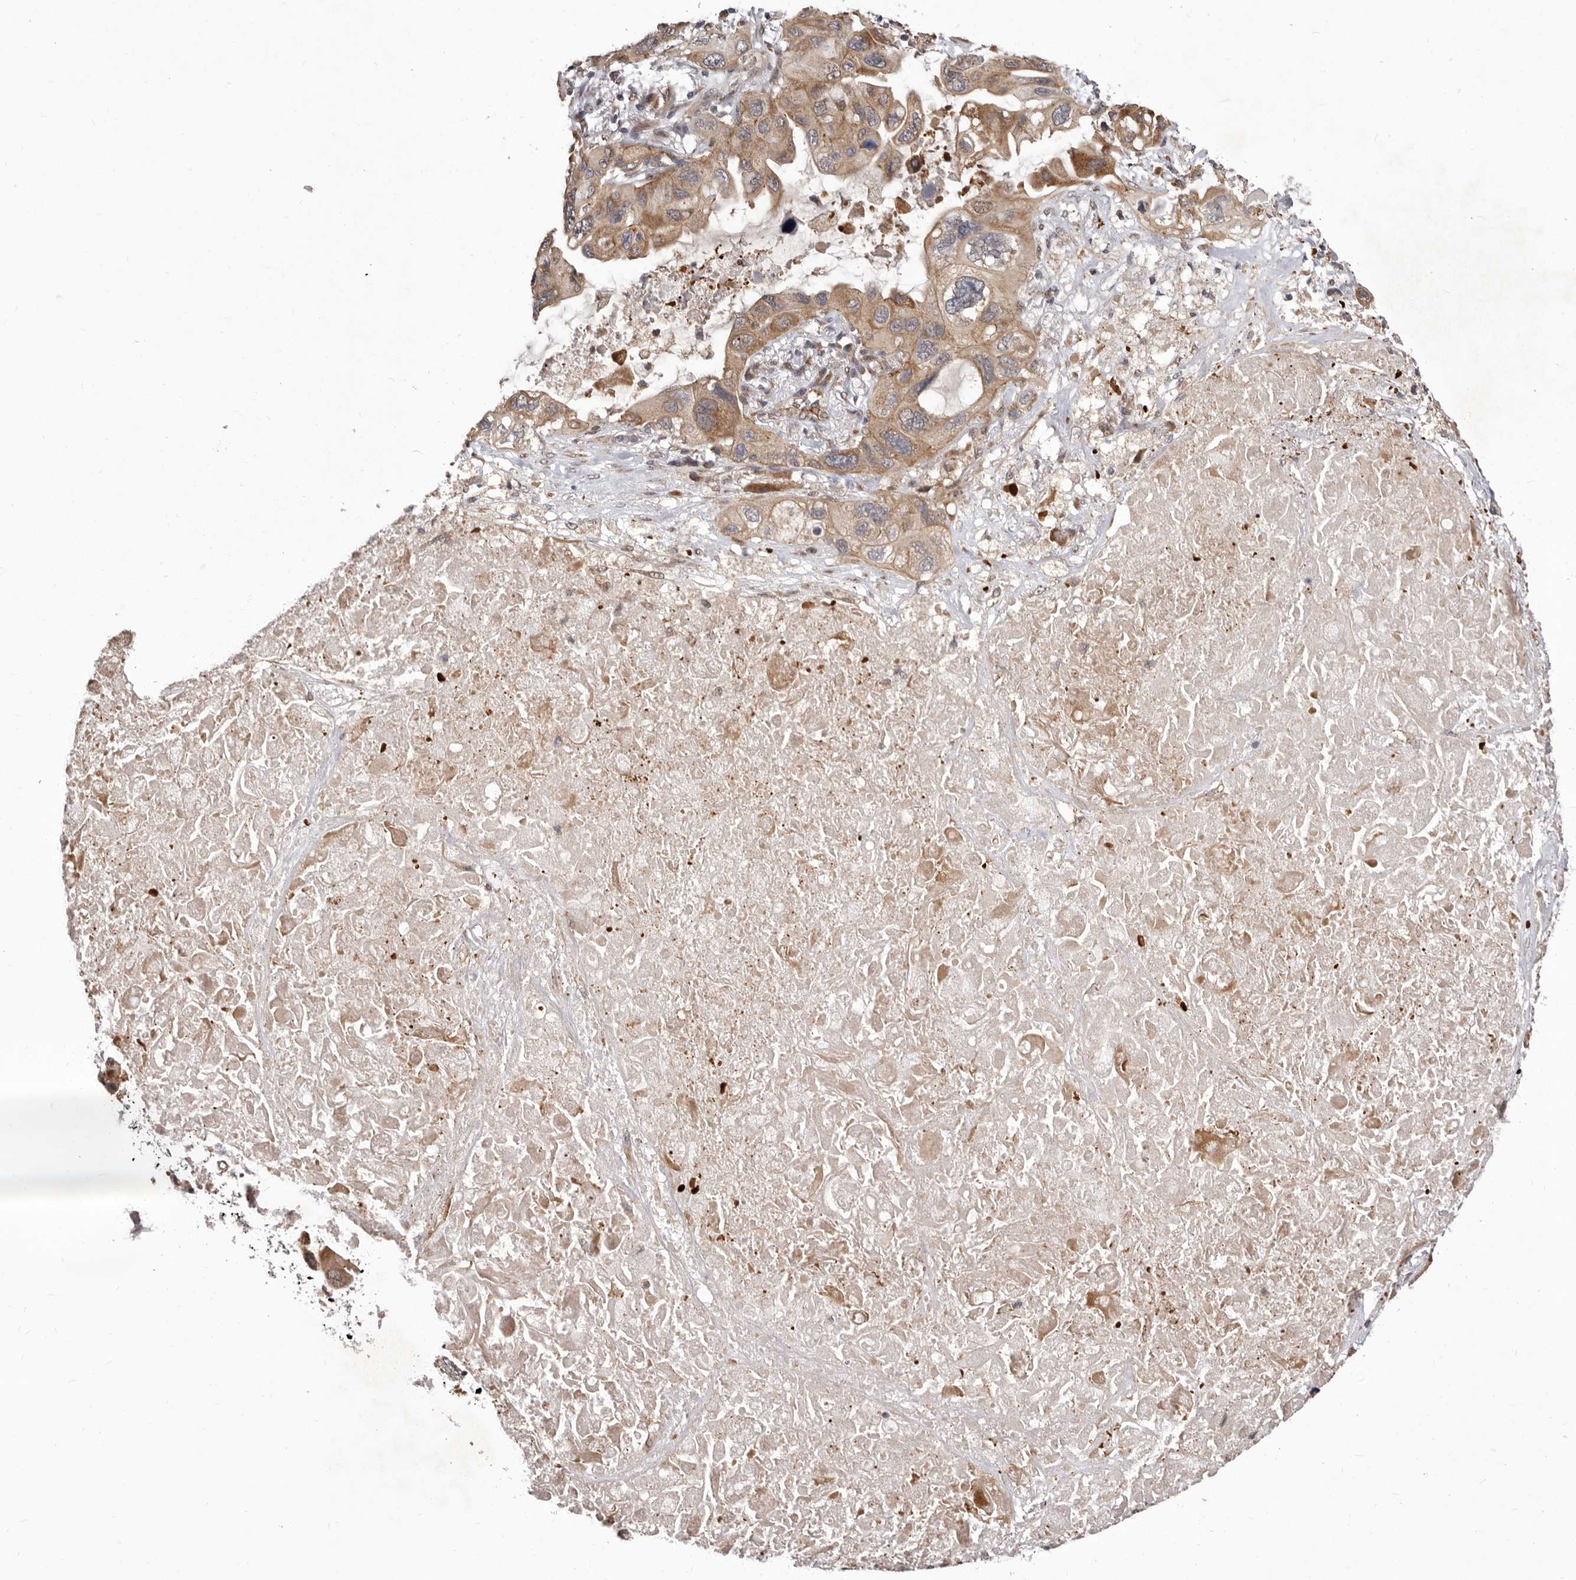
{"staining": {"intensity": "moderate", "quantity": ">75%", "location": "cytoplasmic/membranous"}, "tissue": "lung cancer", "cell_type": "Tumor cells", "image_type": "cancer", "snomed": [{"axis": "morphology", "description": "Squamous cell carcinoma, NOS"}, {"axis": "topography", "description": "Lung"}], "caption": "Protein analysis of lung cancer tissue reveals moderate cytoplasmic/membranous expression in approximately >75% of tumor cells.", "gene": "GLRX3", "patient": {"sex": "female", "age": 73}}